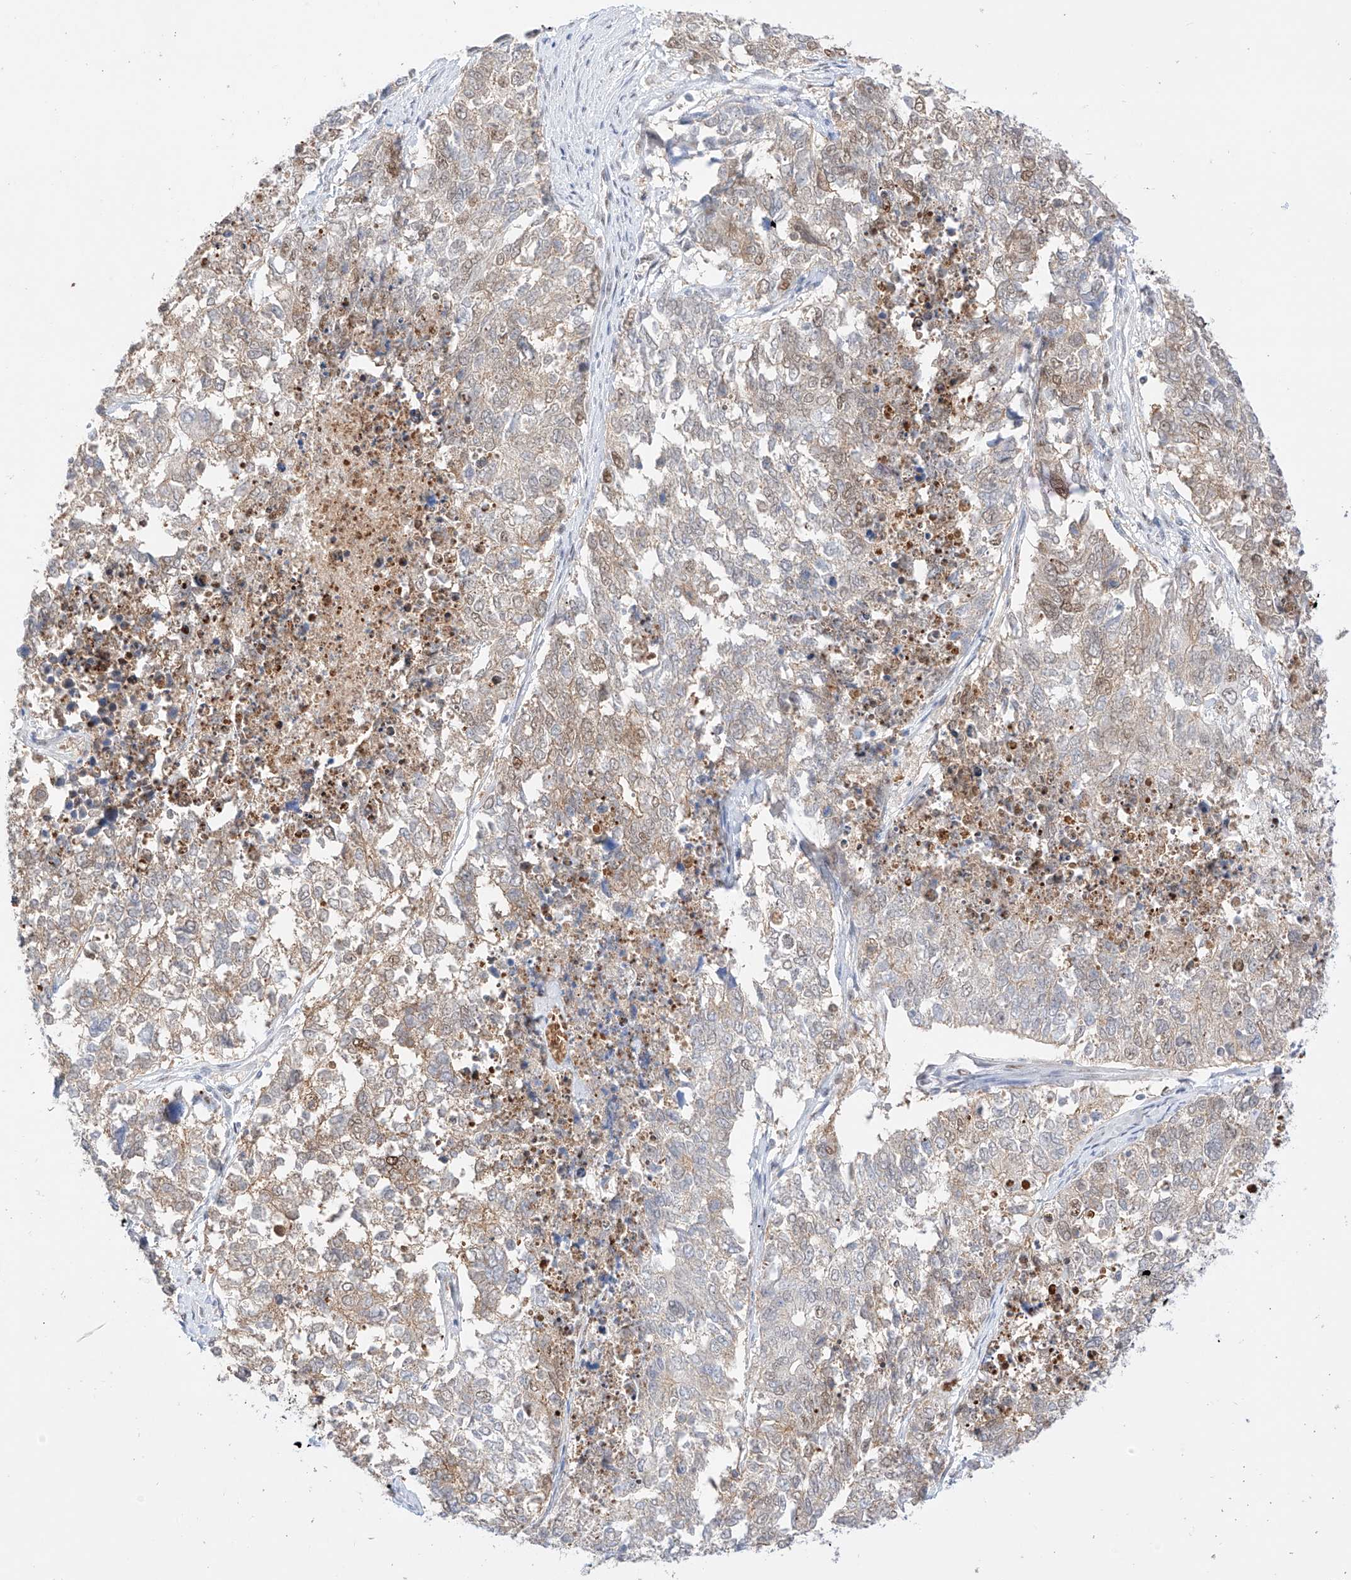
{"staining": {"intensity": "moderate", "quantity": "<25%", "location": "cytoplasmic/membranous,nuclear"}, "tissue": "cervical cancer", "cell_type": "Tumor cells", "image_type": "cancer", "snomed": [{"axis": "morphology", "description": "Squamous cell carcinoma, NOS"}, {"axis": "topography", "description": "Cervix"}], "caption": "Cervical squamous cell carcinoma tissue reveals moderate cytoplasmic/membranous and nuclear expression in about <25% of tumor cells, visualized by immunohistochemistry.", "gene": "APIP", "patient": {"sex": "female", "age": 63}}